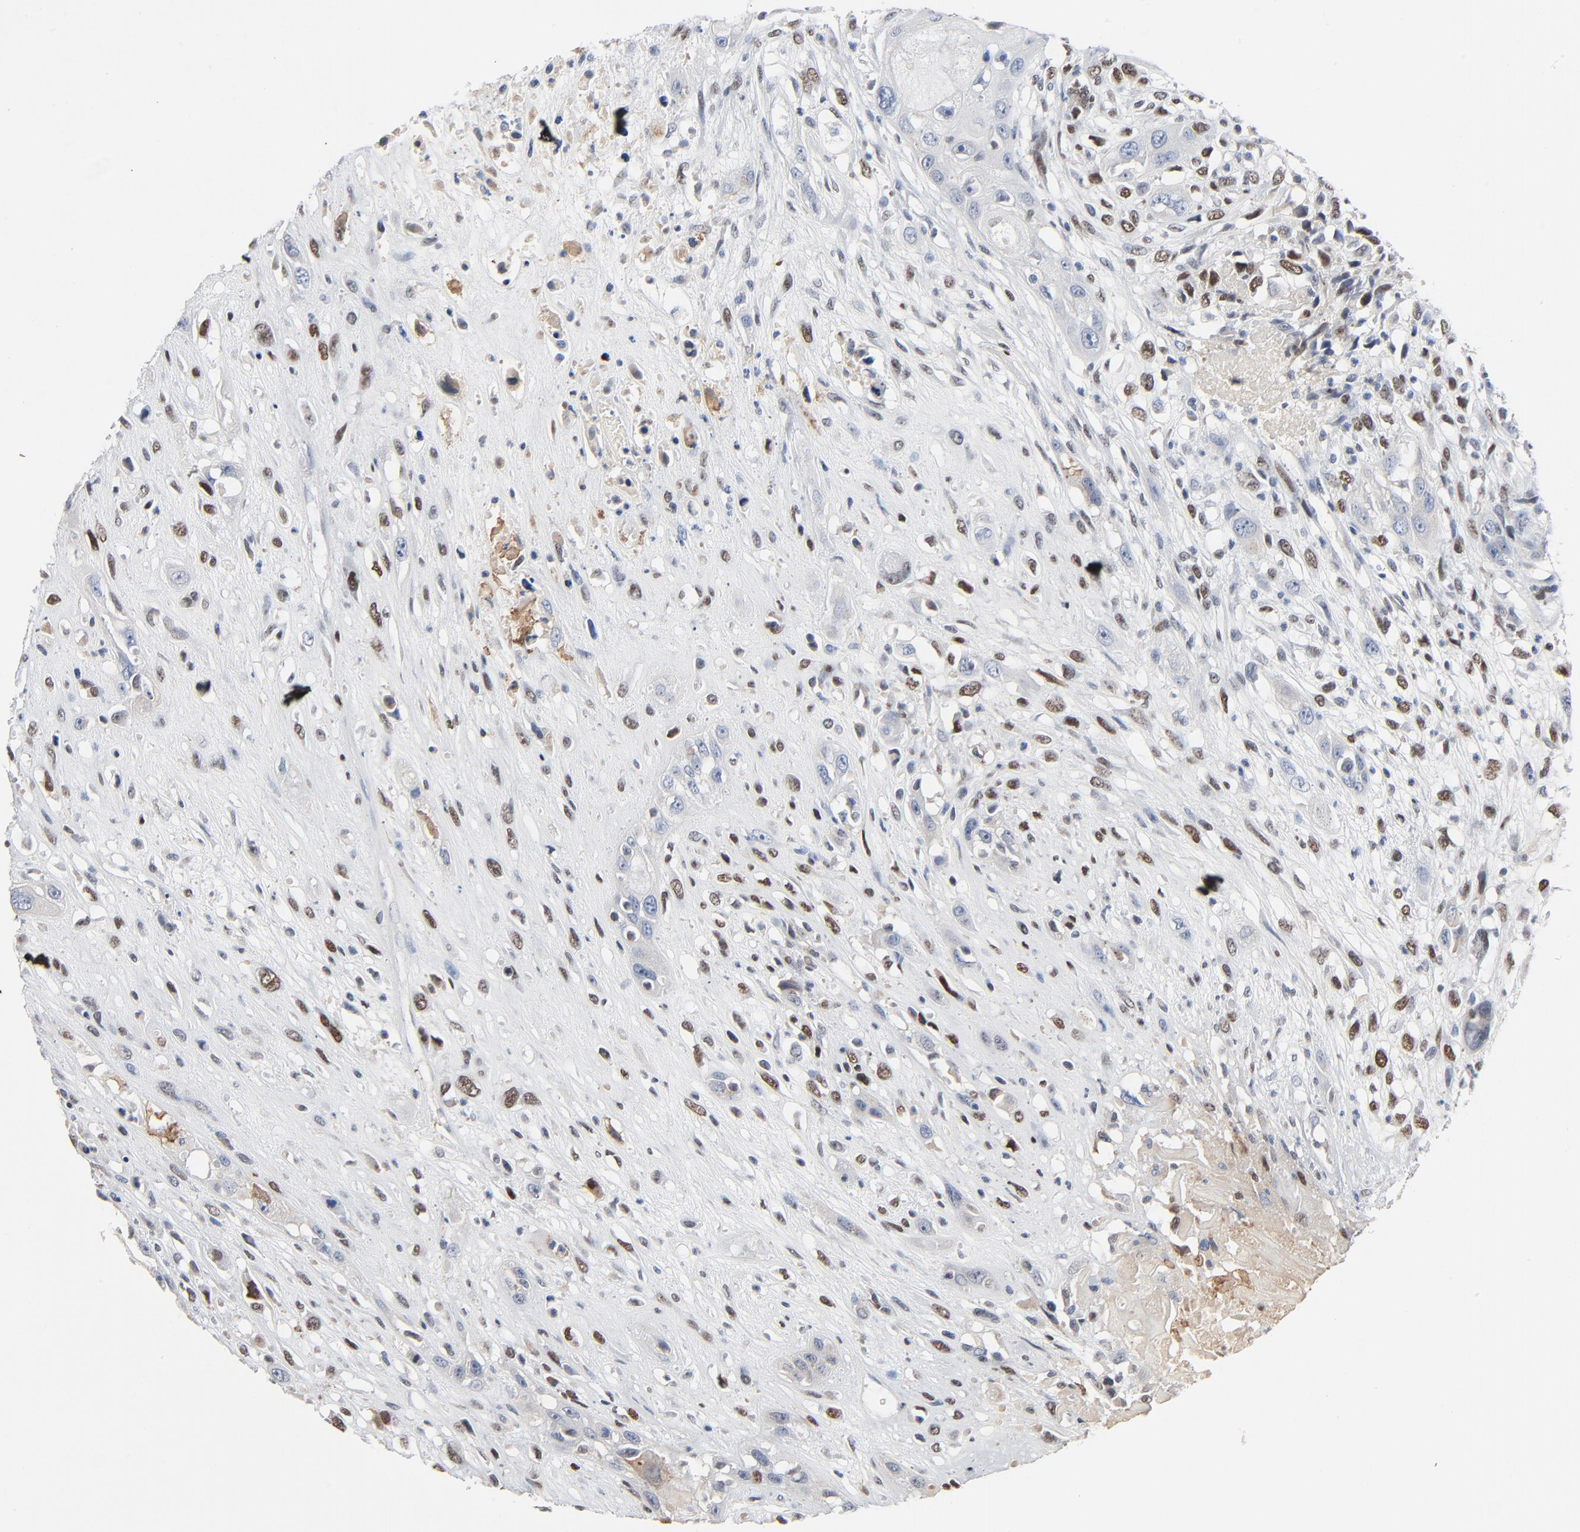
{"staining": {"intensity": "moderate", "quantity": "25%-75%", "location": "nuclear"}, "tissue": "head and neck cancer", "cell_type": "Tumor cells", "image_type": "cancer", "snomed": [{"axis": "morphology", "description": "Necrosis, NOS"}, {"axis": "morphology", "description": "Neoplasm, malignant, NOS"}, {"axis": "topography", "description": "Salivary gland"}, {"axis": "topography", "description": "Head-Neck"}], "caption": "DAB immunohistochemical staining of human neoplasm (malignant) (head and neck) reveals moderate nuclear protein positivity in about 25%-75% of tumor cells. The protein of interest is shown in brown color, while the nuclei are stained blue.", "gene": "FOXP1", "patient": {"sex": "male", "age": 43}}